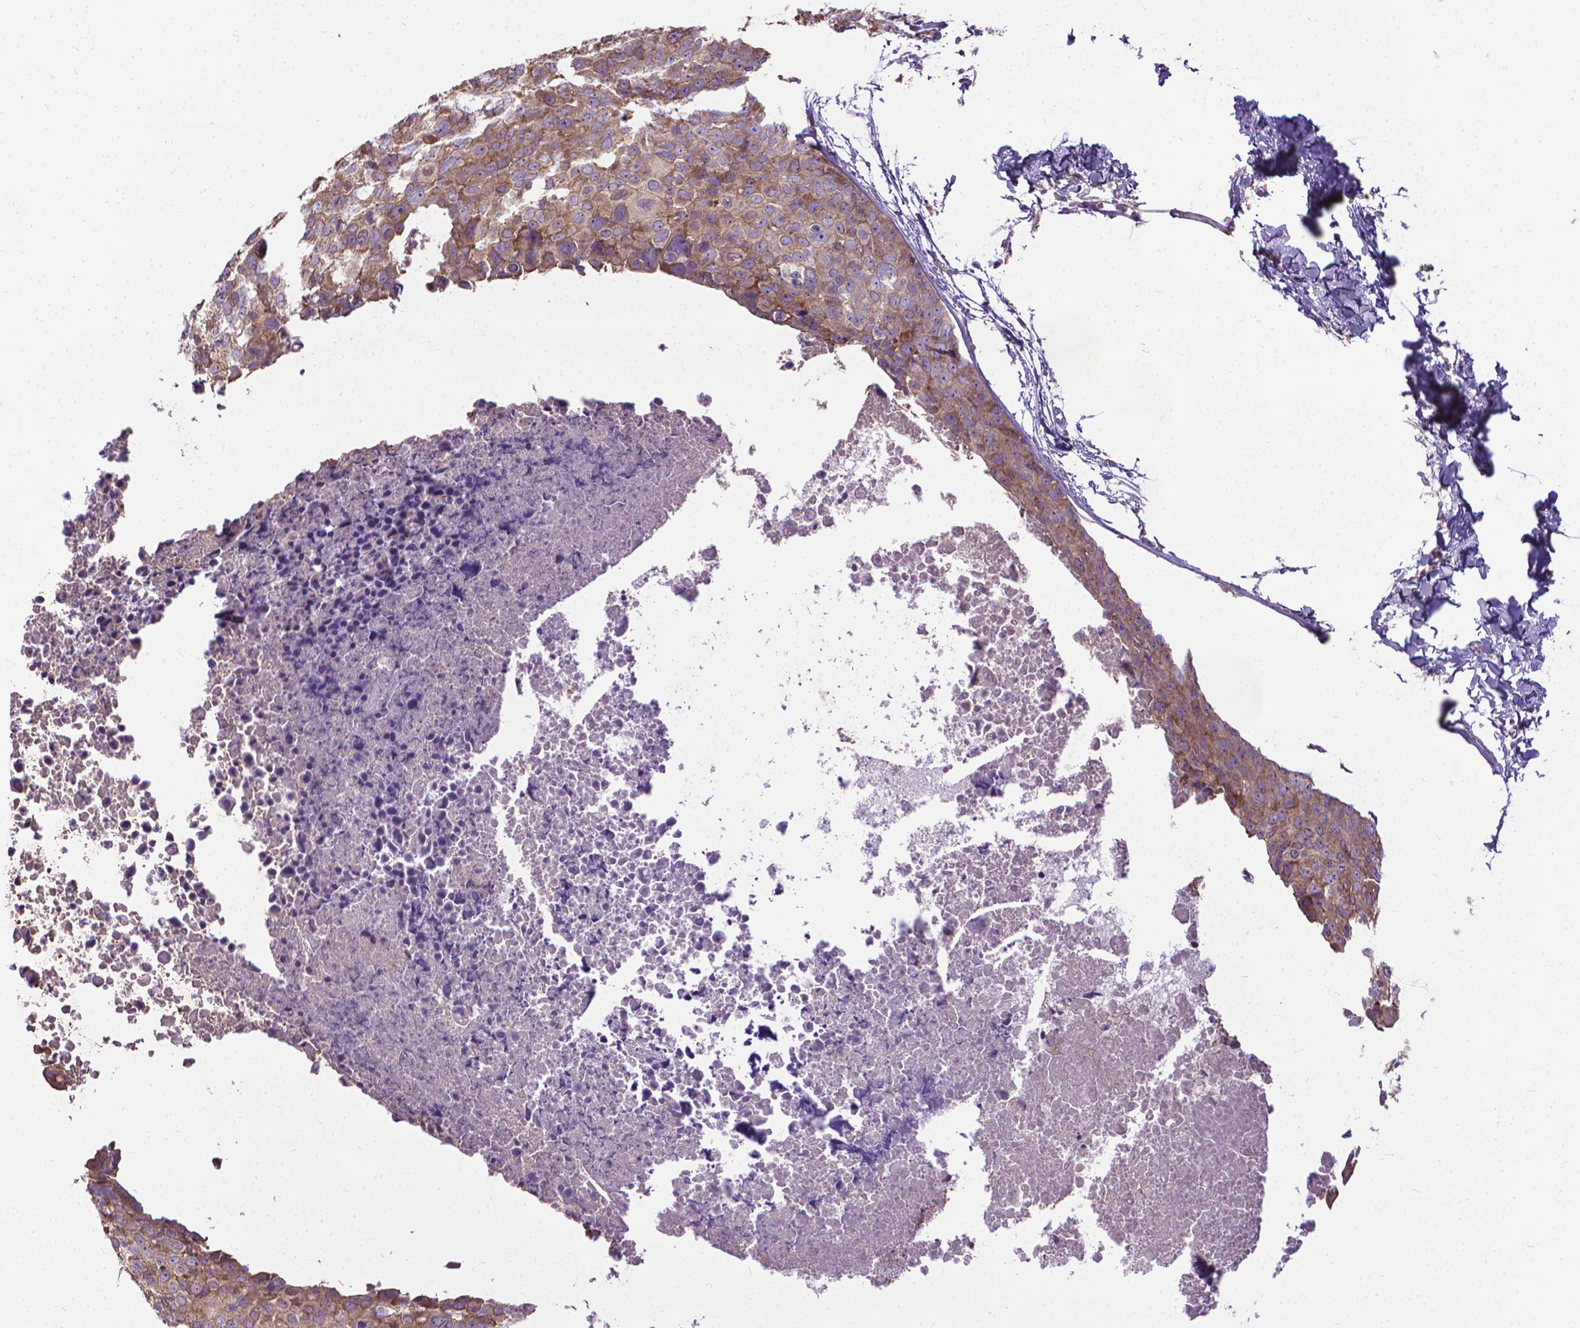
{"staining": {"intensity": "moderate", "quantity": ">75%", "location": "cytoplasmic/membranous"}, "tissue": "breast cancer", "cell_type": "Tumor cells", "image_type": "cancer", "snomed": [{"axis": "morphology", "description": "Duct carcinoma"}, {"axis": "topography", "description": "Breast"}], "caption": "Moderate cytoplasmic/membranous expression is seen in about >75% of tumor cells in breast cancer (intraductal carcinoma). (DAB (3,3'-diaminobenzidine) IHC with brightfield microscopy, high magnification).", "gene": "CFAP299", "patient": {"sex": "female", "age": 38}}